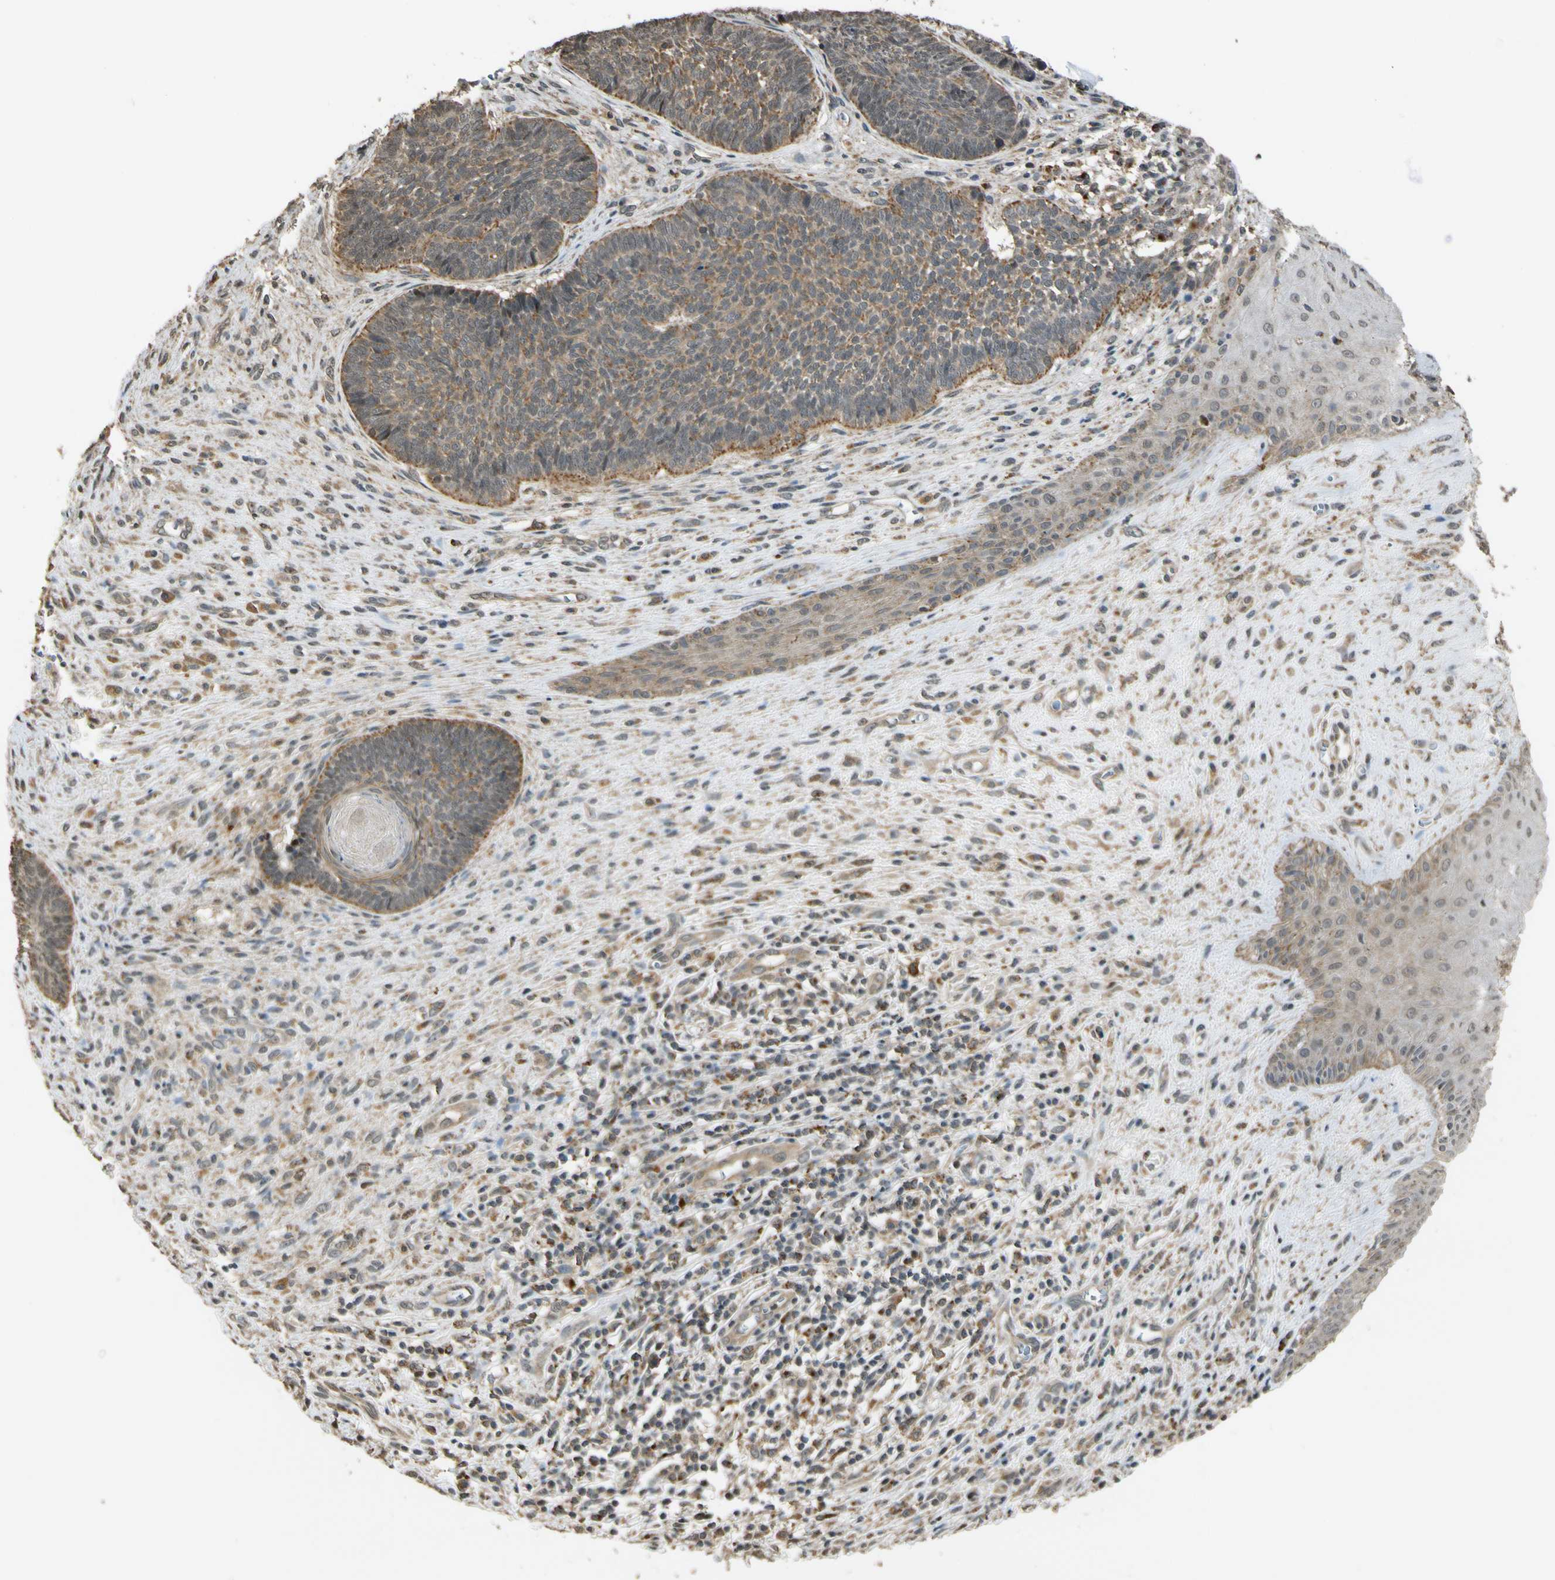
{"staining": {"intensity": "moderate", "quantity": ">75%", "location": "cytoplasmic/membranous"}, "tissue": "skin cancer", "cell_type": "Tumor cells", "image_type": "cancer", "snomed": [{"axis": "morphology", "description": "Basal cell carcinoma"}, {"axis": "topography", "description": "Skin"}], "caption": "Immunohistochemical staining of skin cancer demonstrates medium levels of moderate cytoplasmic/membranous positivity in about >75% of tumor cells.", "gene": "LAMTOR1", "patient": {"sex": "male", "age": 84}}